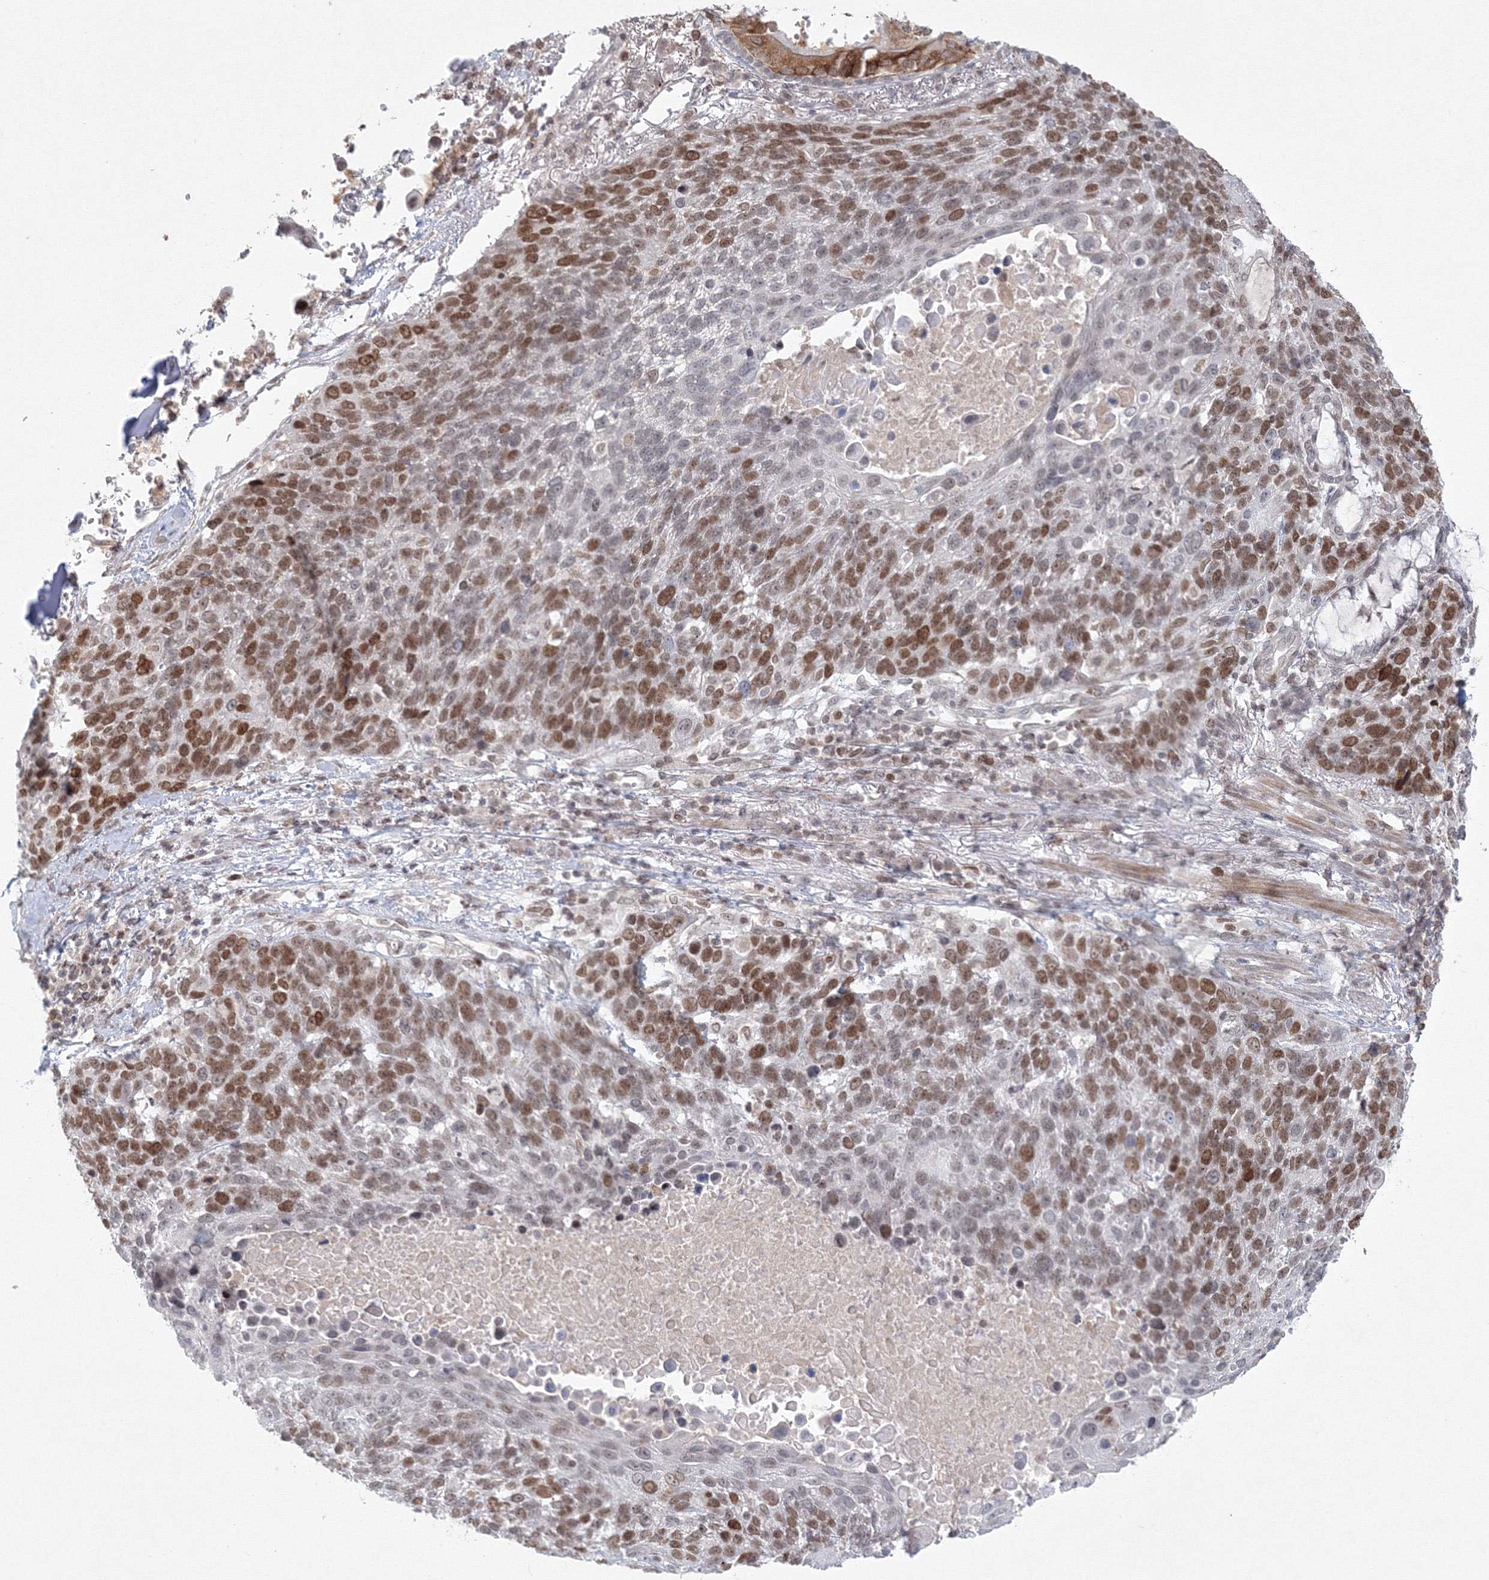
{"staining": {"intensity": "moderate", "quantity": "25%-75%", "location": "nuclear"}, "tissue": "lung cancer", "cell_type": "Tumor cells", "image_type": "cancer", "snomed": [{"axis": "morphology", "description": "Squamous cell carcinoma, NOS"}, {"axis": "topography", "description": "Lung"}], "caption": "High-power microscopy captured an immunohistochemistry photomicrograph of lung cancer (squamous cell carcinoma), revealing moderate nuclear staining in about 25%-75% of tumor cells.", "gene": "KIF4A", "patient": {"sex": "male", "age": 66}}